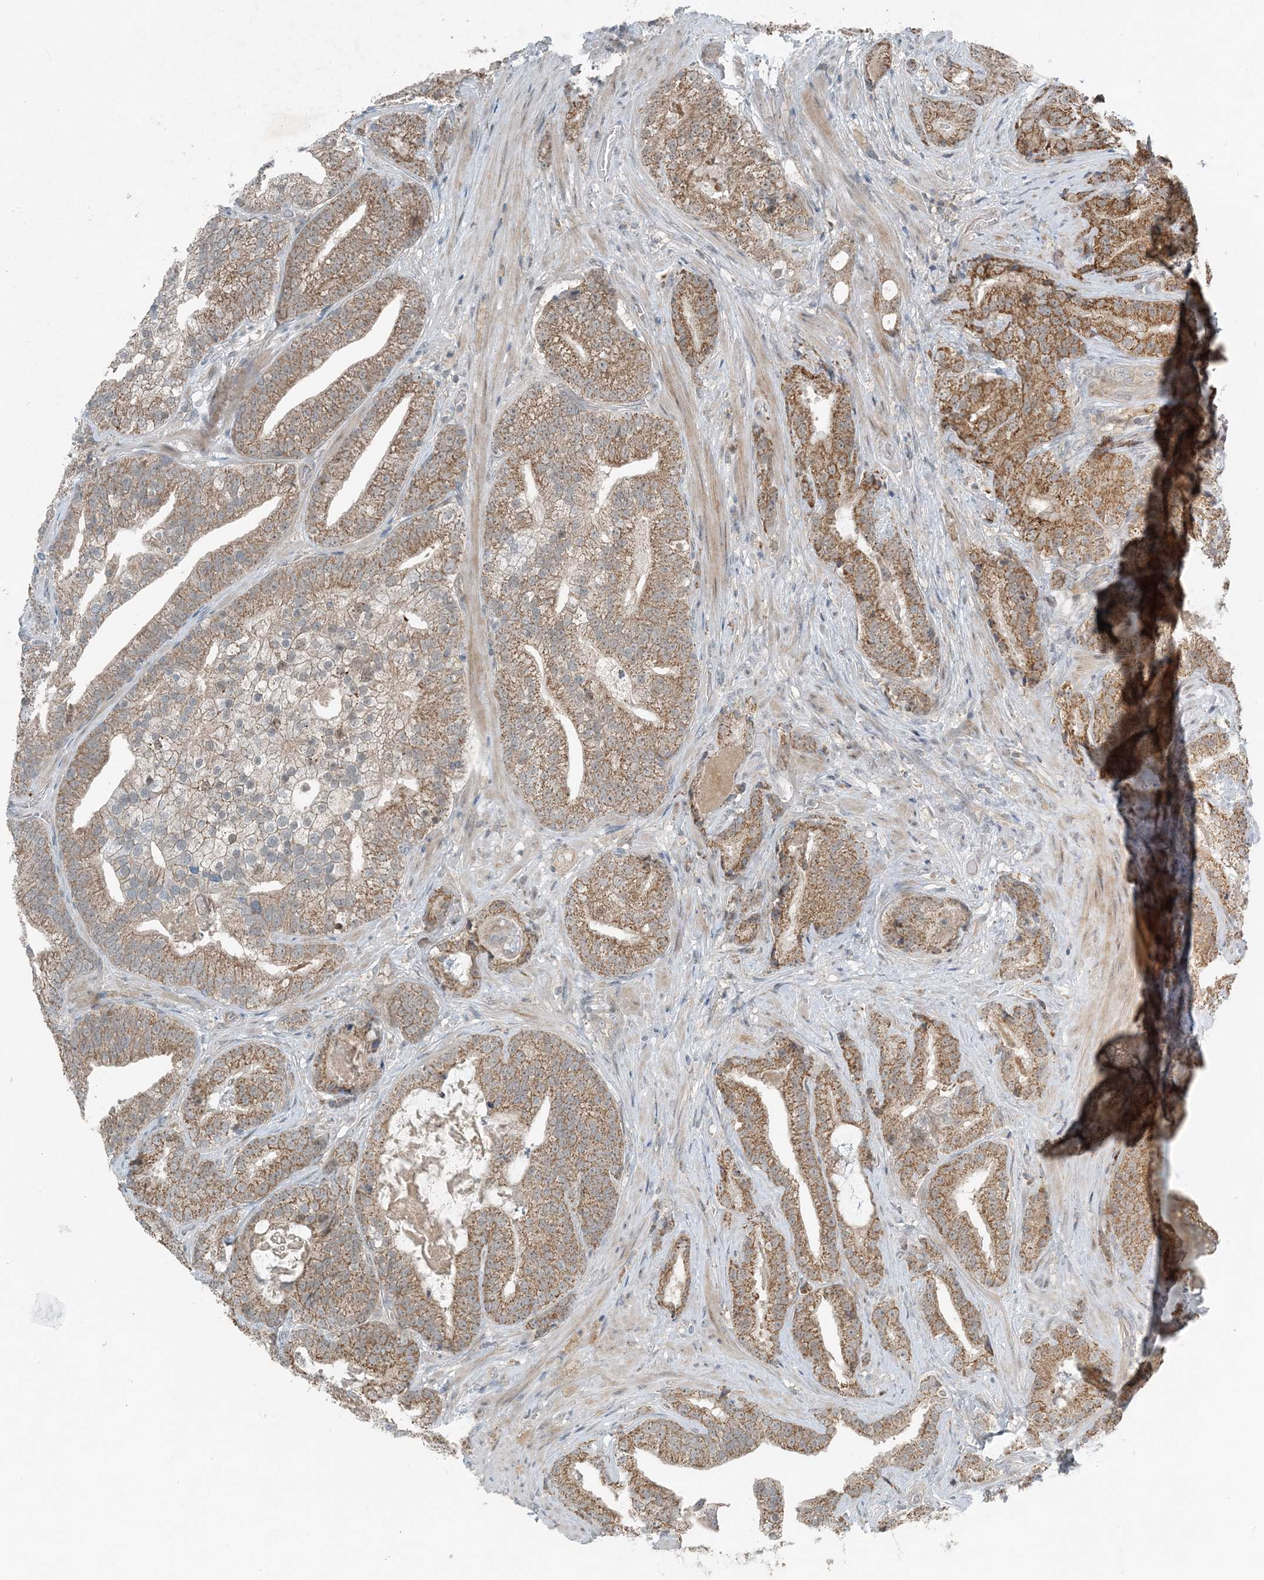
{"staining": {"intensity": "moderate", "quantity": ">75%", "location": "cytoplasmic/membranous"}, "tissue": "prostate cancer", "cell_type": "Tumor cells", "image_type": "cancer", "snomed": [{"axis": "morphology", "description": "Adenocarcinoma, Low grade"}, {"axis": "topography", "description": "Prostate"}], "caption": "Tumor cells exhibit medium levels of moderate cytoplasmic/membranous positivity in approximately >75% of cells in adenocarcinoma (low-grade) (prostate). (DAB = brown stain, brightfield microscopy at high magnification).", "gene": "MITD1", "patient": {"sex": "male", "age": 67}}